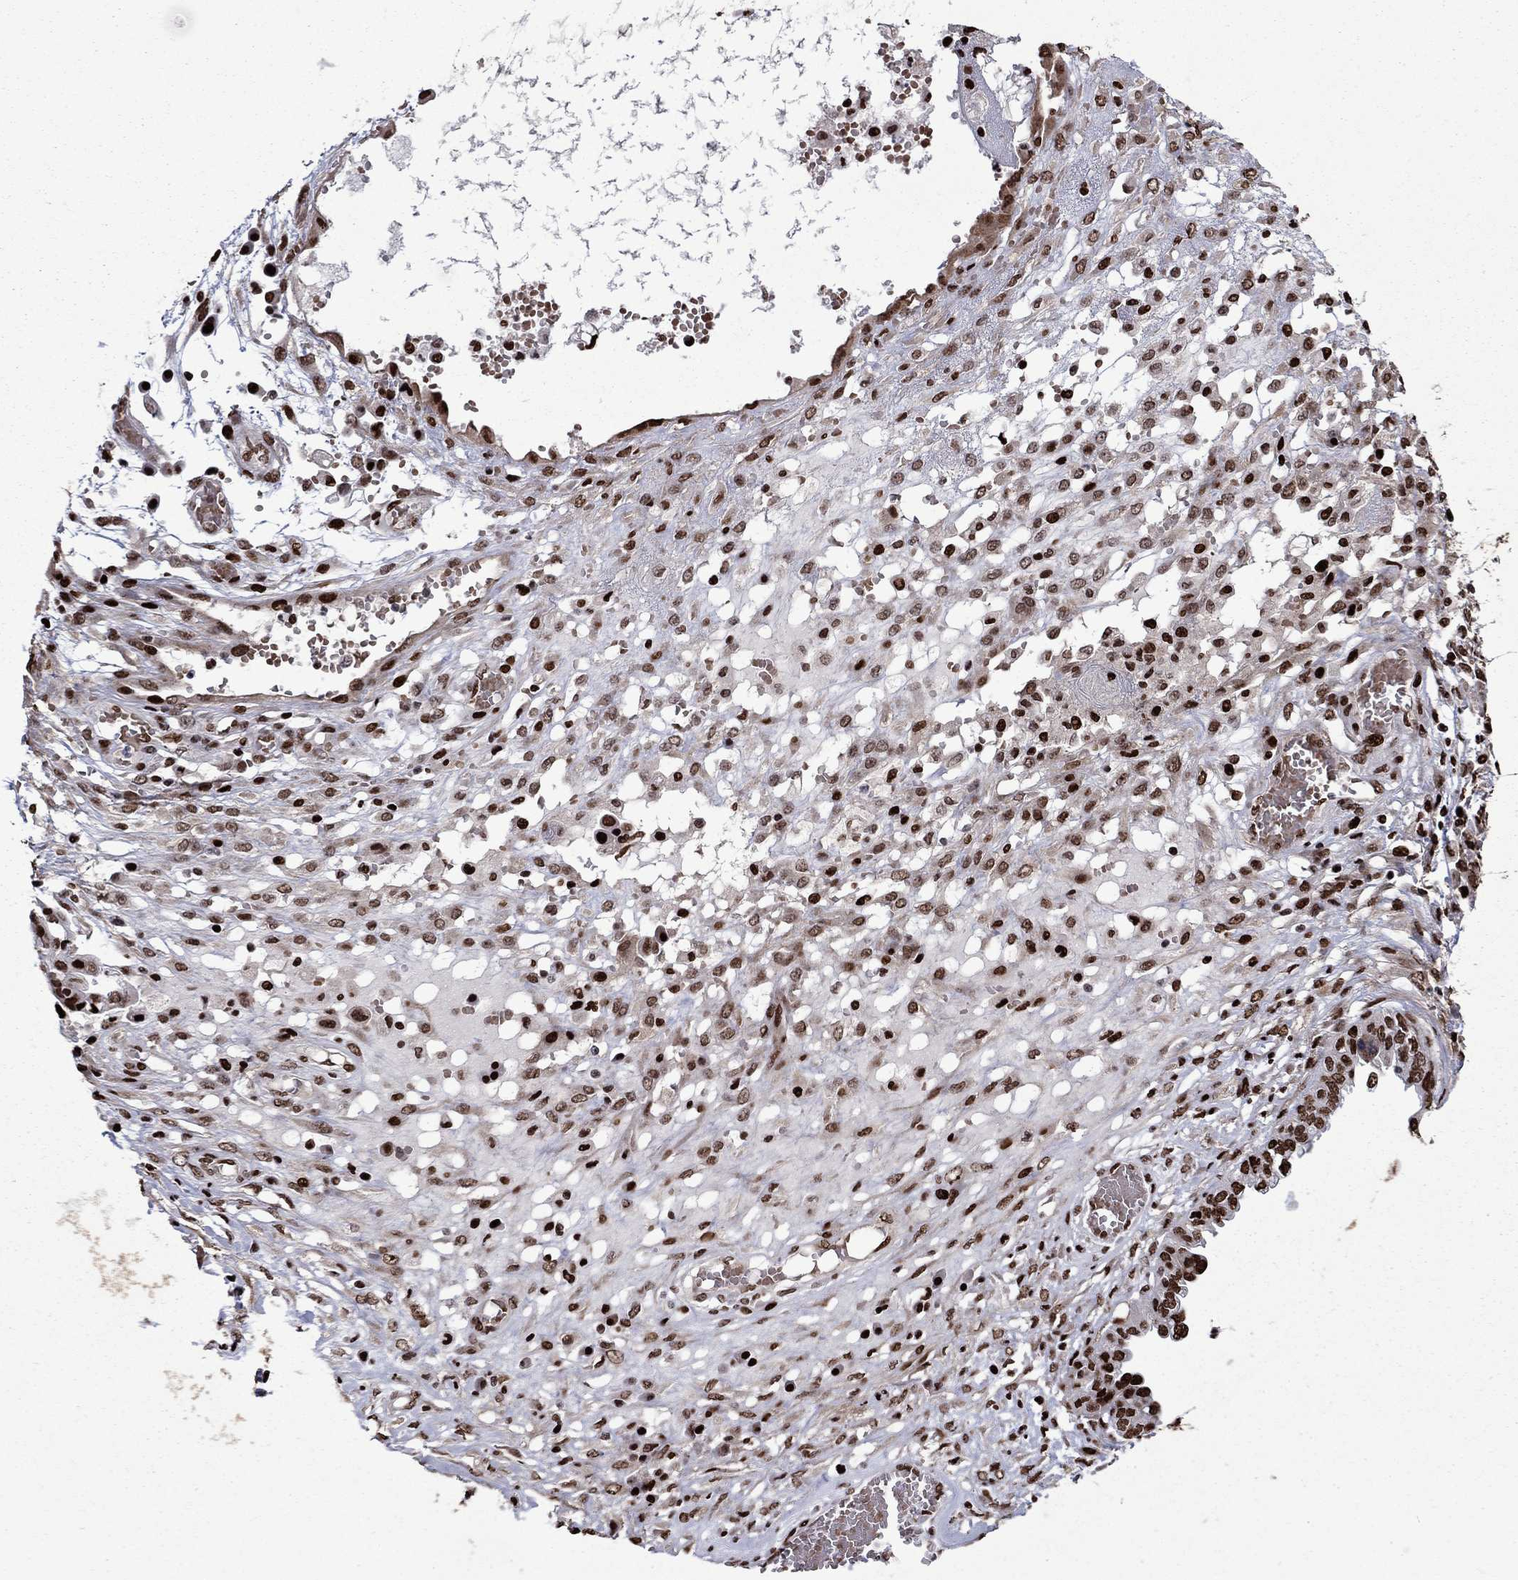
{"staining": {"intensity": "strong", "quantity": "25%-75%", "location": "nuclear"}, "tissue": "ovarian cancer", "cell_type": "Tumor cells", "image_type": "cancer", "snomed": [{"axis": "morphology", "description": "Cystadenocarcinoma, serous, NOS"}, {"axis": "topography", "description": "Ovary"}], "caption": "This micrograph displays immunohistochemistry staining of ovarian cancer (serous cystadenocarcinoma), with high strong nuclear expression in about 25%-75% of tumor cells.", "gene": "LIMK1", "patient": {"sex": "female", "age": 67}}